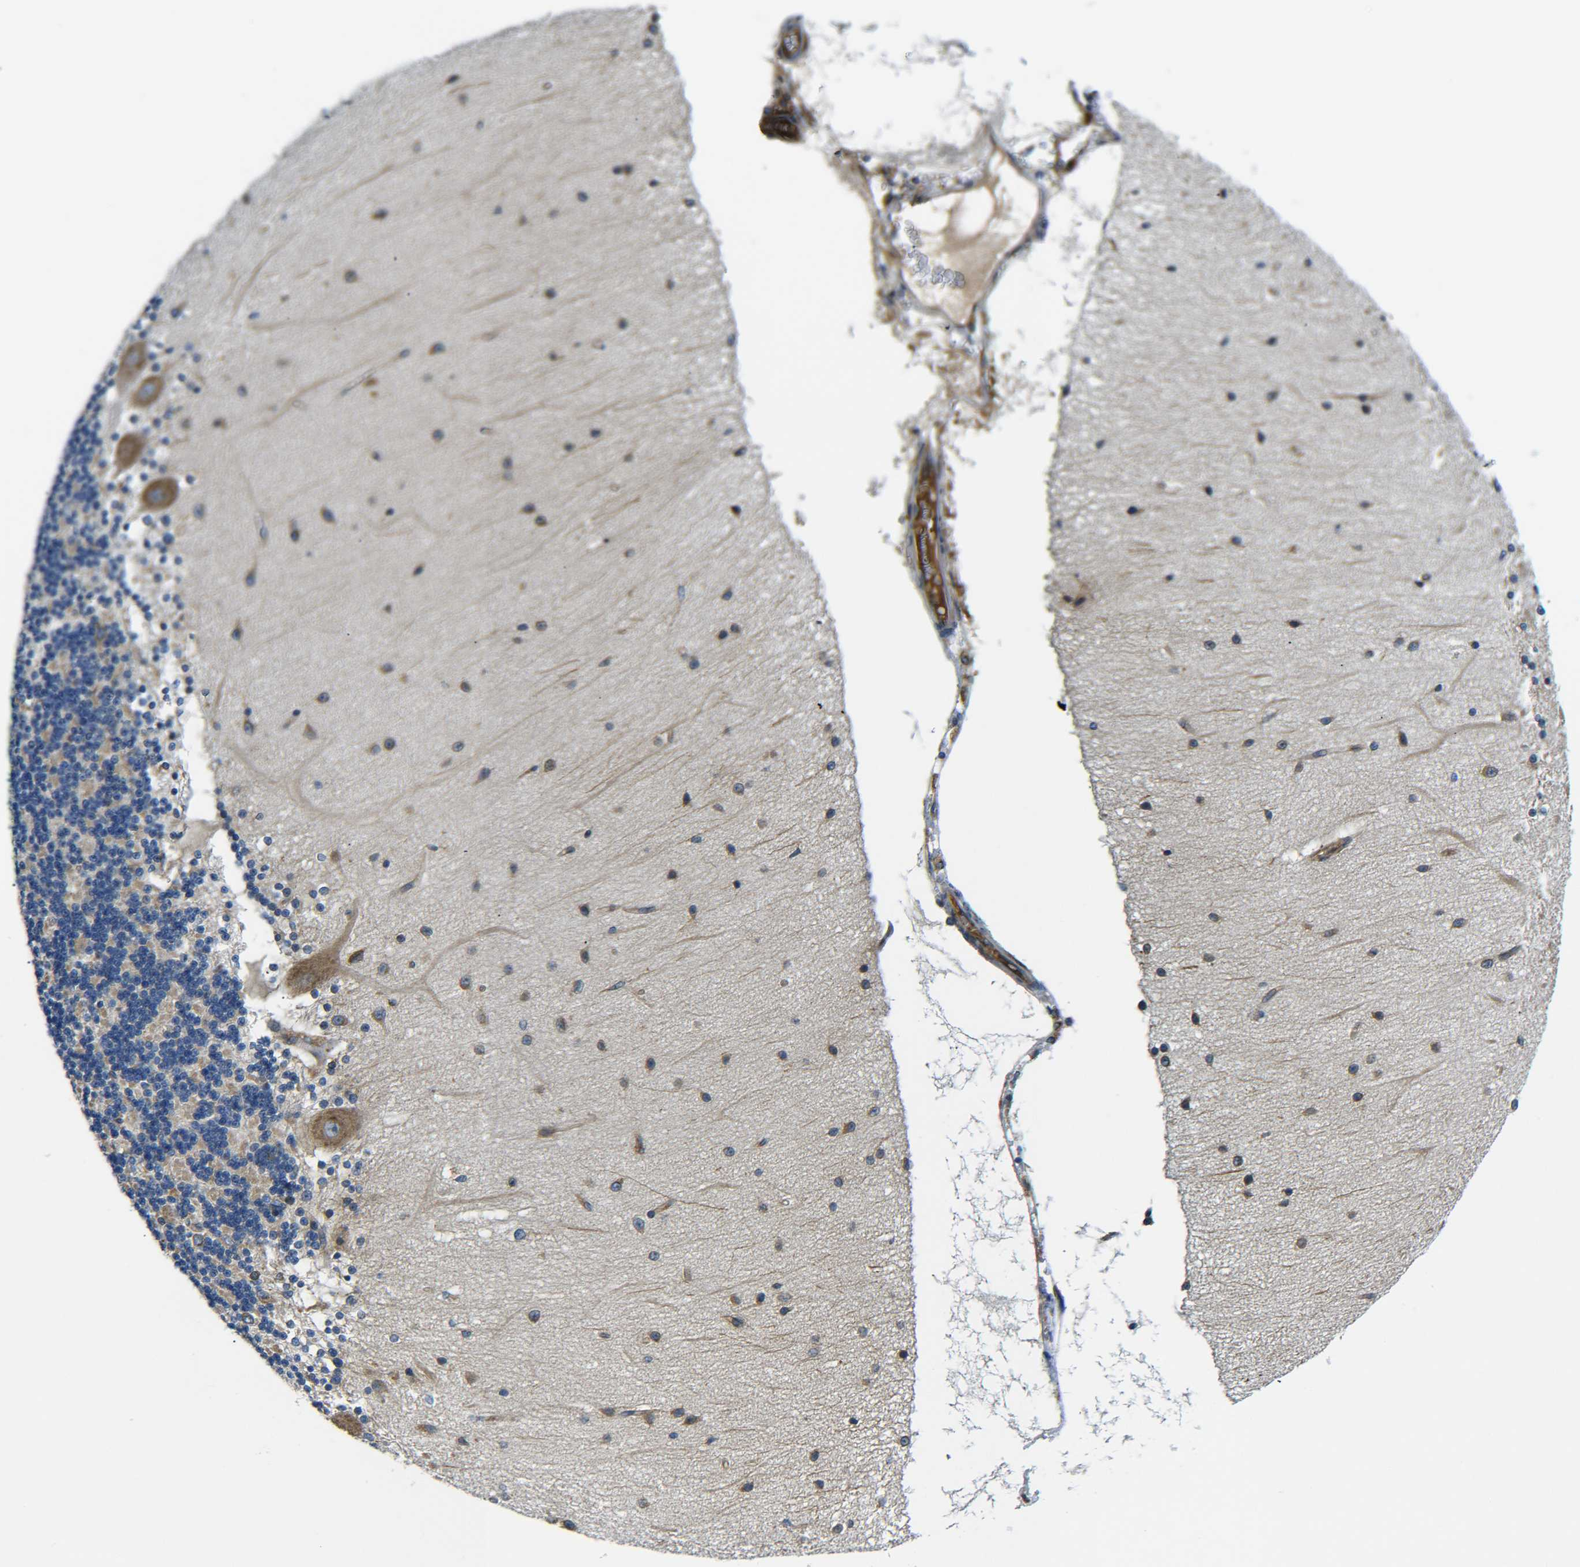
{"staining": {"intensity": "weak", "quantity": "25%-75%", "location": "cytoplasmic/membranous"}, "tissue": "cerebellum", "cell_type": "Cells in granular layer", "image_type": "normal", "snomed": [{"axis": "morphology", "description": "Normal tissue, NOS"}, {"axis": "topography", "description": "Cerebellum"}], "caption": "Approximately 25%-75% of cells in granular layer in benign cerebellum show weak cytoplasmic/membranous protein expression as visualized by brown immunohistochemical staining.", "gene": "PREB", "patient": {"sex": "female", "age": 54}}